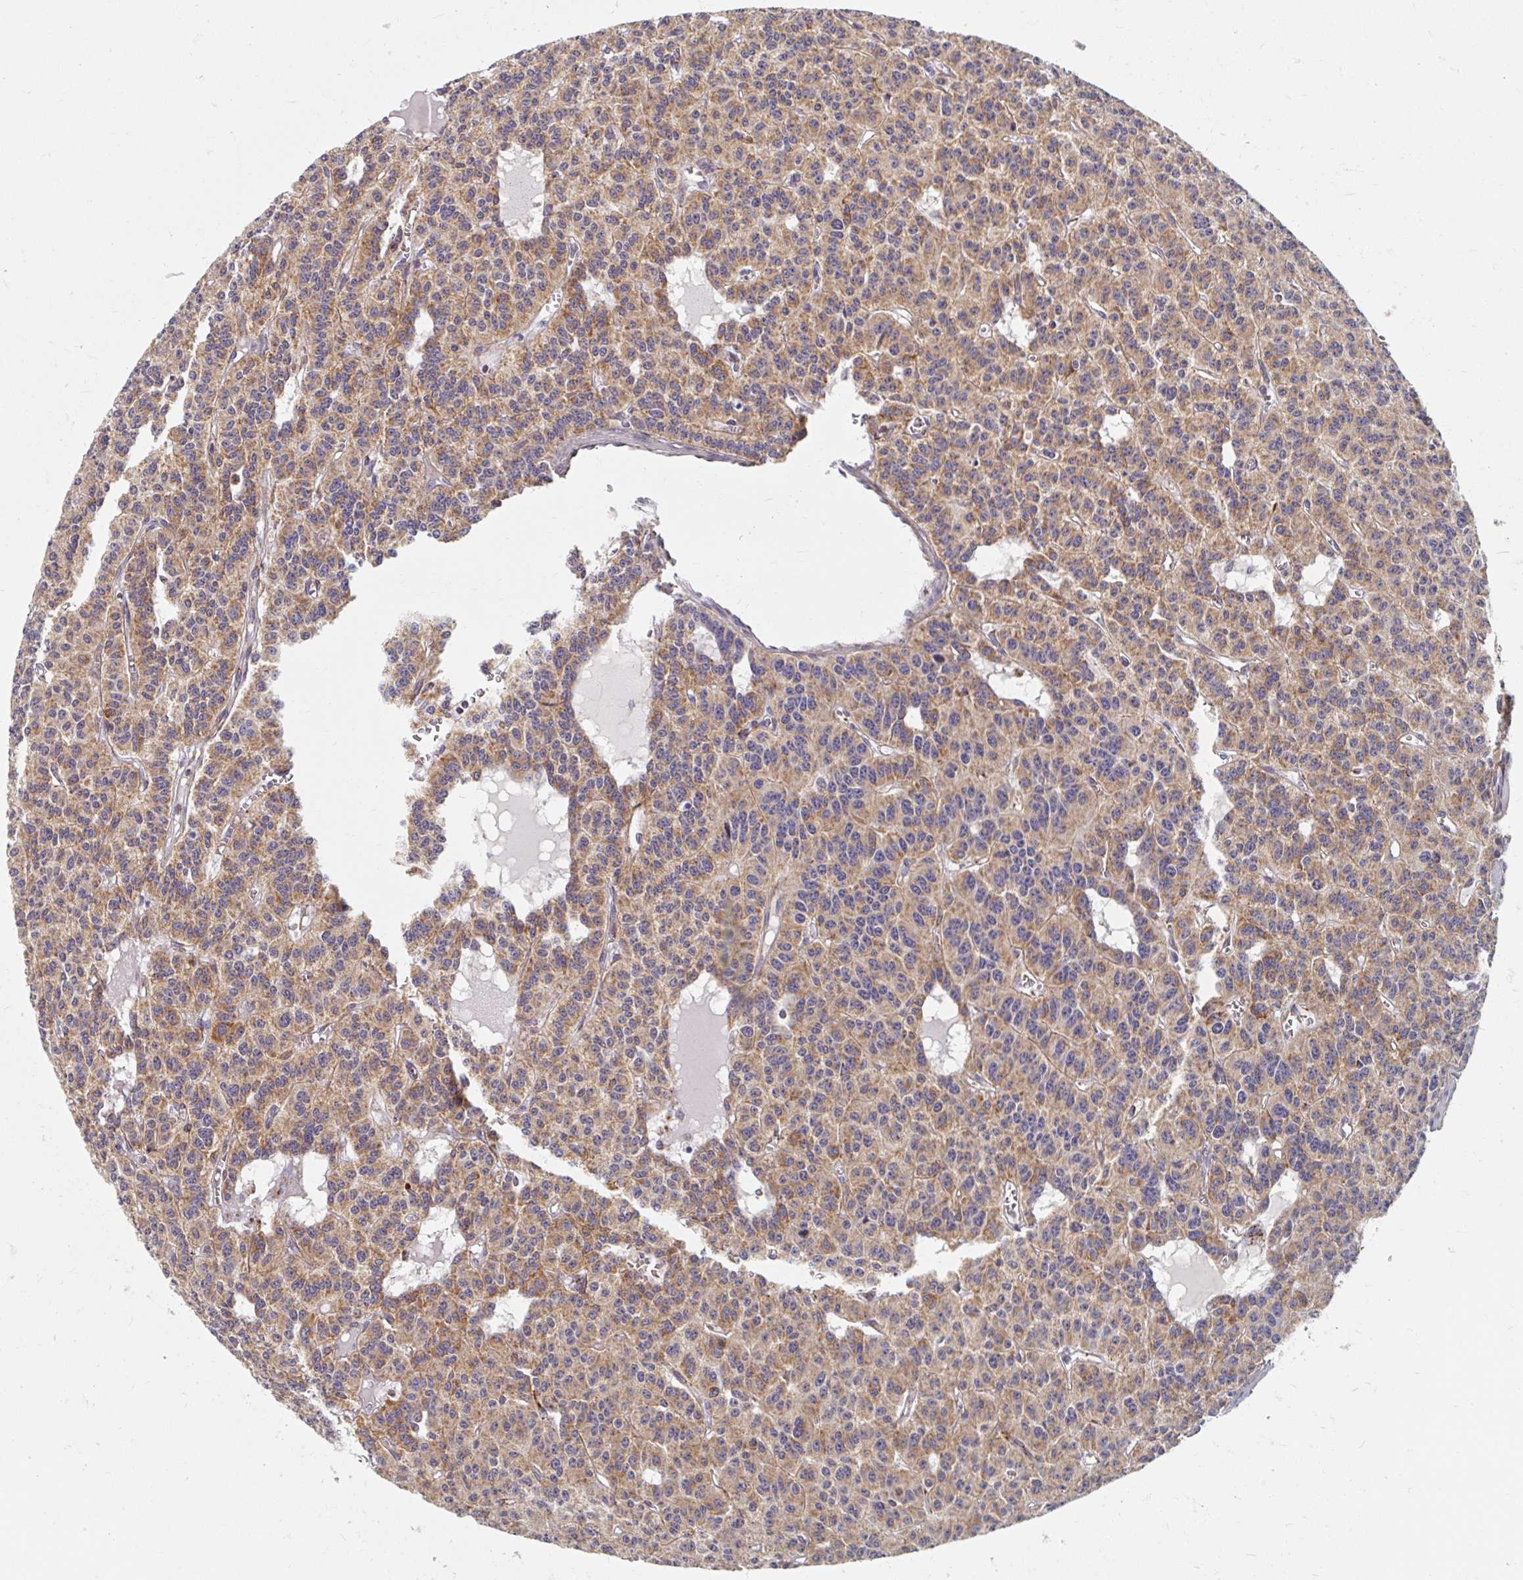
{"staining": {"intensity": "moderate", "quantity": ">75%", "location": "cytoplasmic/membranous"}, "tissue": "carcinoid", "cell_type": "Tumor cells", "image_type": "cancer", "snomed": [{"axis": "morphology", "description": "Carcinoid, malignant, NOS"}, {"axis": "topography", "description": "Lung"}], "caption": "A brown stain labels moderate cytoplasmic/membranous positivity of a protein in carcinoid tumor cells.", "gene": "MAVS", "patient": {"sex": "female", "age": 71}}